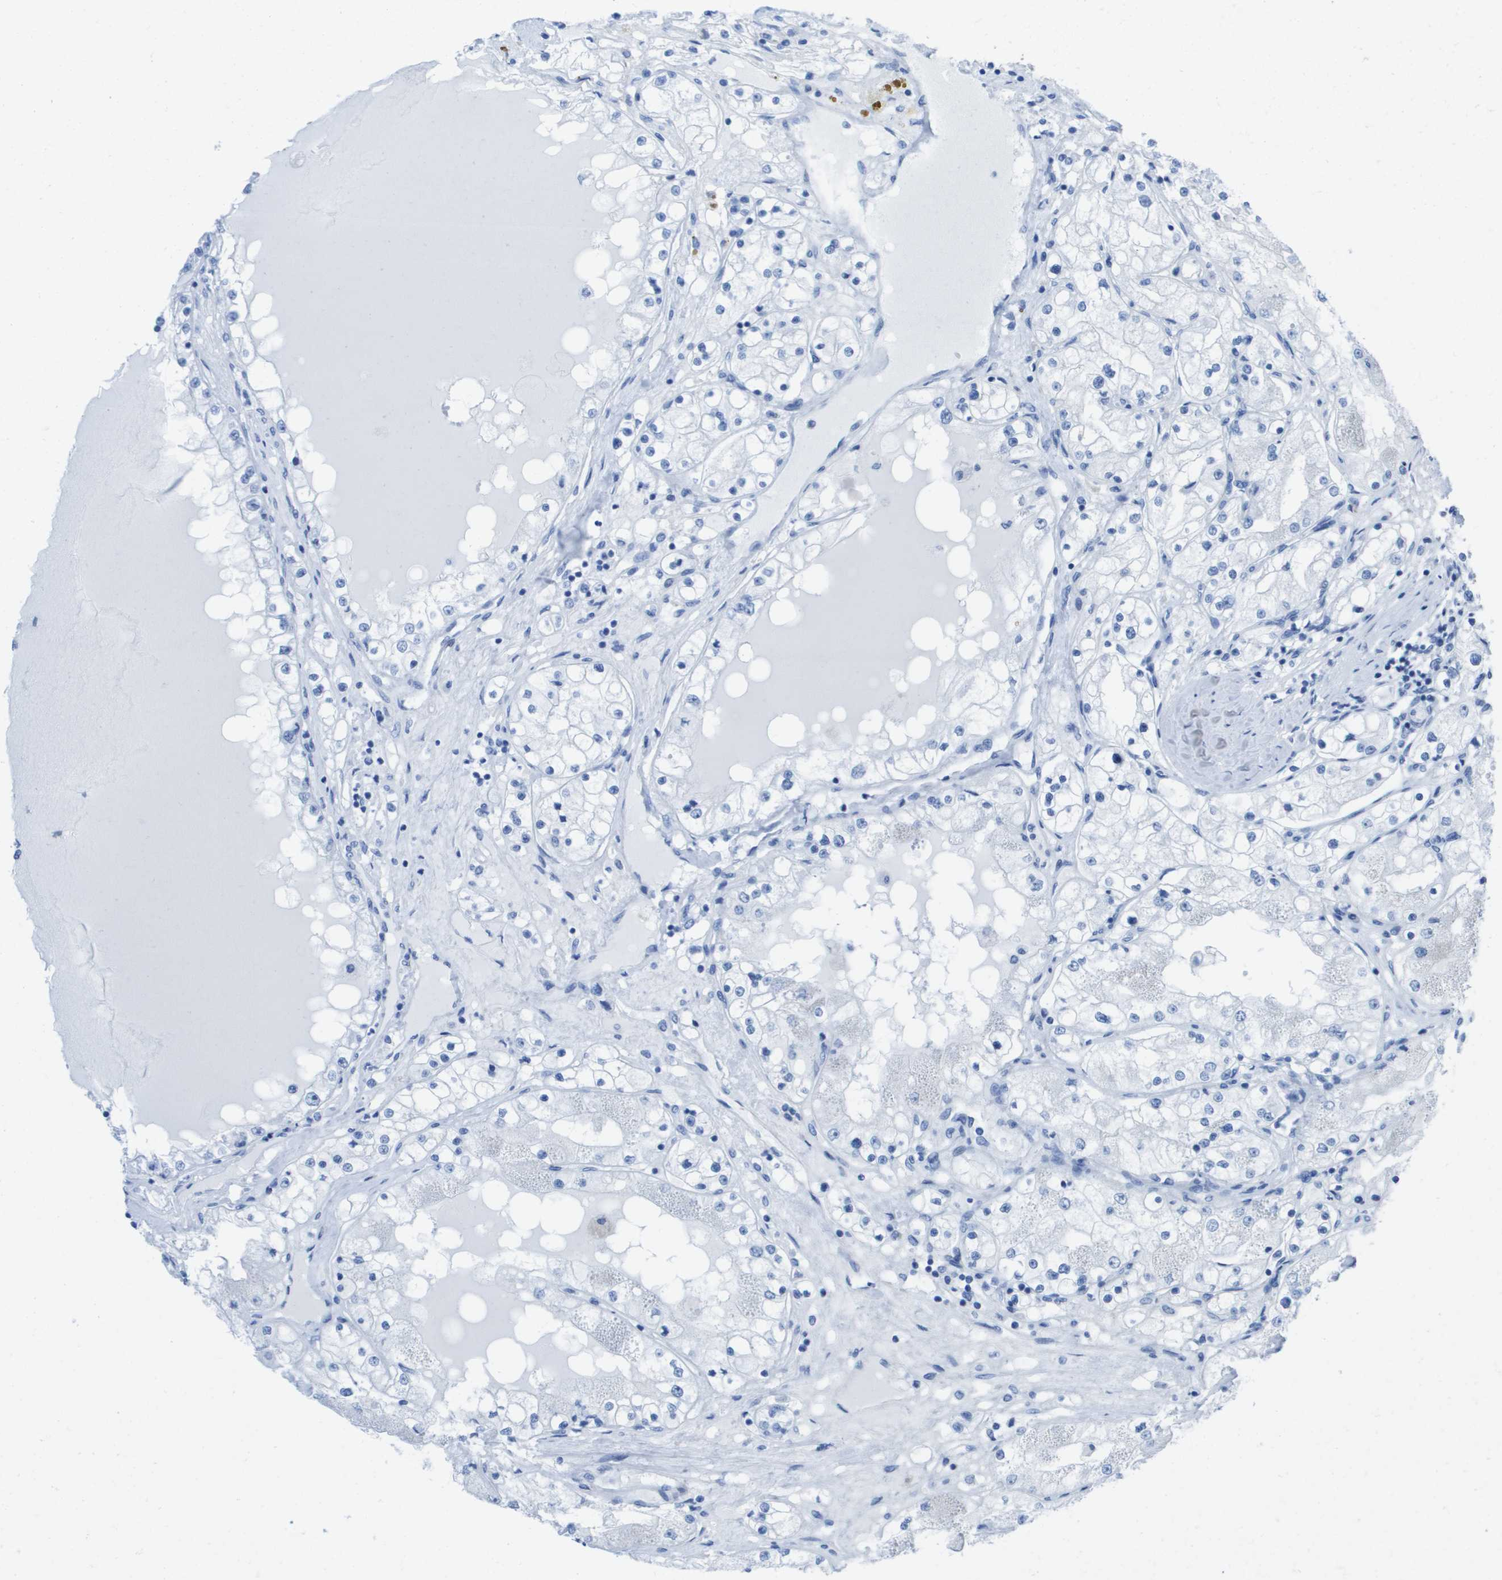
{"staining": {"intensity": "negative", "quantity": "none", "location": "none"}, "tissue": "renal cancer", "cell_type": "Tumor cells", "image_type": "cancer", "snomed": [{"axis": "morphology", "description": "Adenocarcinoma, NOS"}, {"axis": "topography", "description": "Kidney"}], "caption": "Renal adenocarcinoma was stained to show a protein in brown. There is no significant expression in tumor cells. Nuclei are stained in blue.", "gene": "KCNA3", "patient": {"sex": "male", "age": 68}}